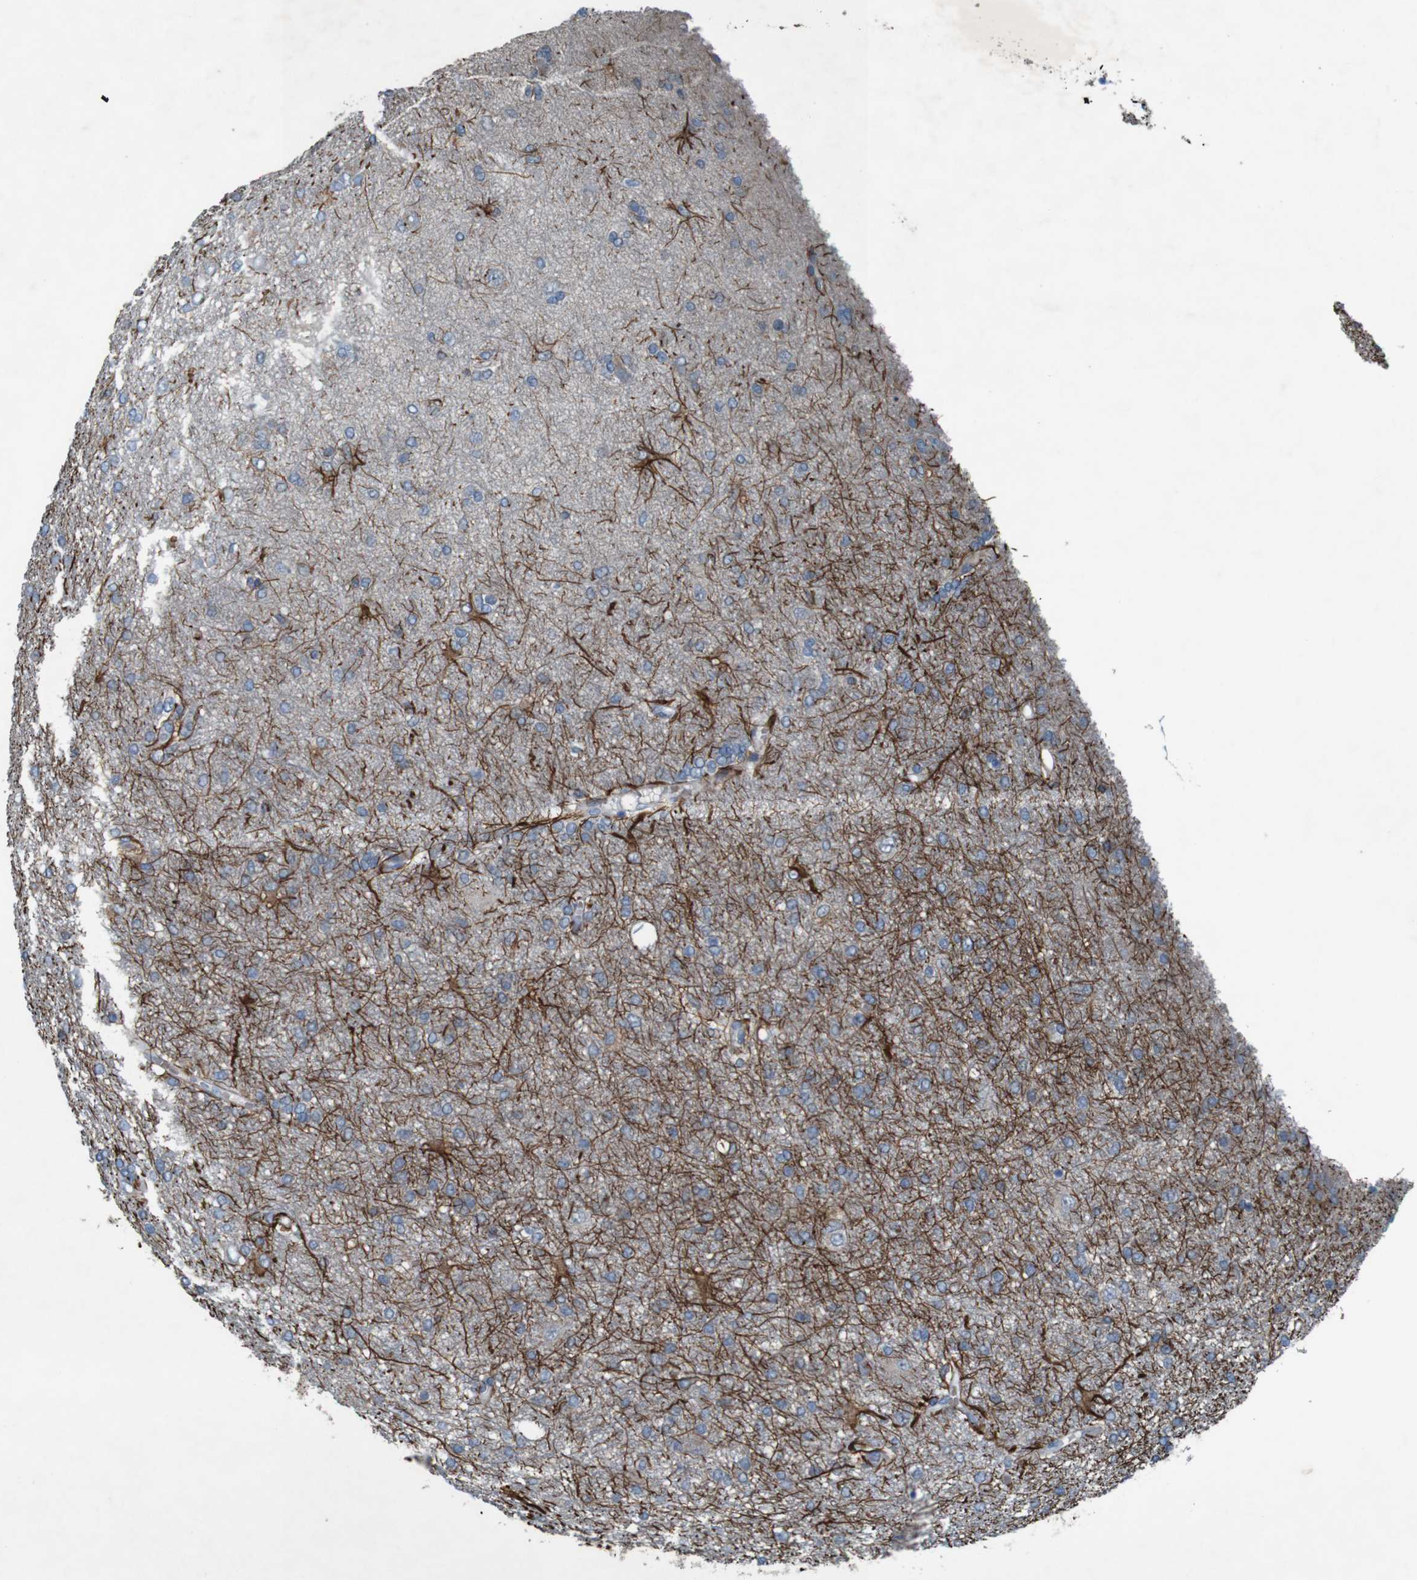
{"staining": {"intensity": "negative", "quantity": "none", "location": "none"}, "tissue": "glioma", "cell_type": "Tumor cells", "image_type": "cancer", "snomed": [{"axis": "morphology", "description": "Glioma, malignant, High grade"}, {"axis": "topography", "description": "Brain"}], "caption": "Immunohistochemistry (IHC) micrograph of human malignant glioma (high-grade) stained for a protein (brown), which displays no expression in tumor cells.", "gene": "MOGAT3", "patient": {"sex": "female", "age": 59}}